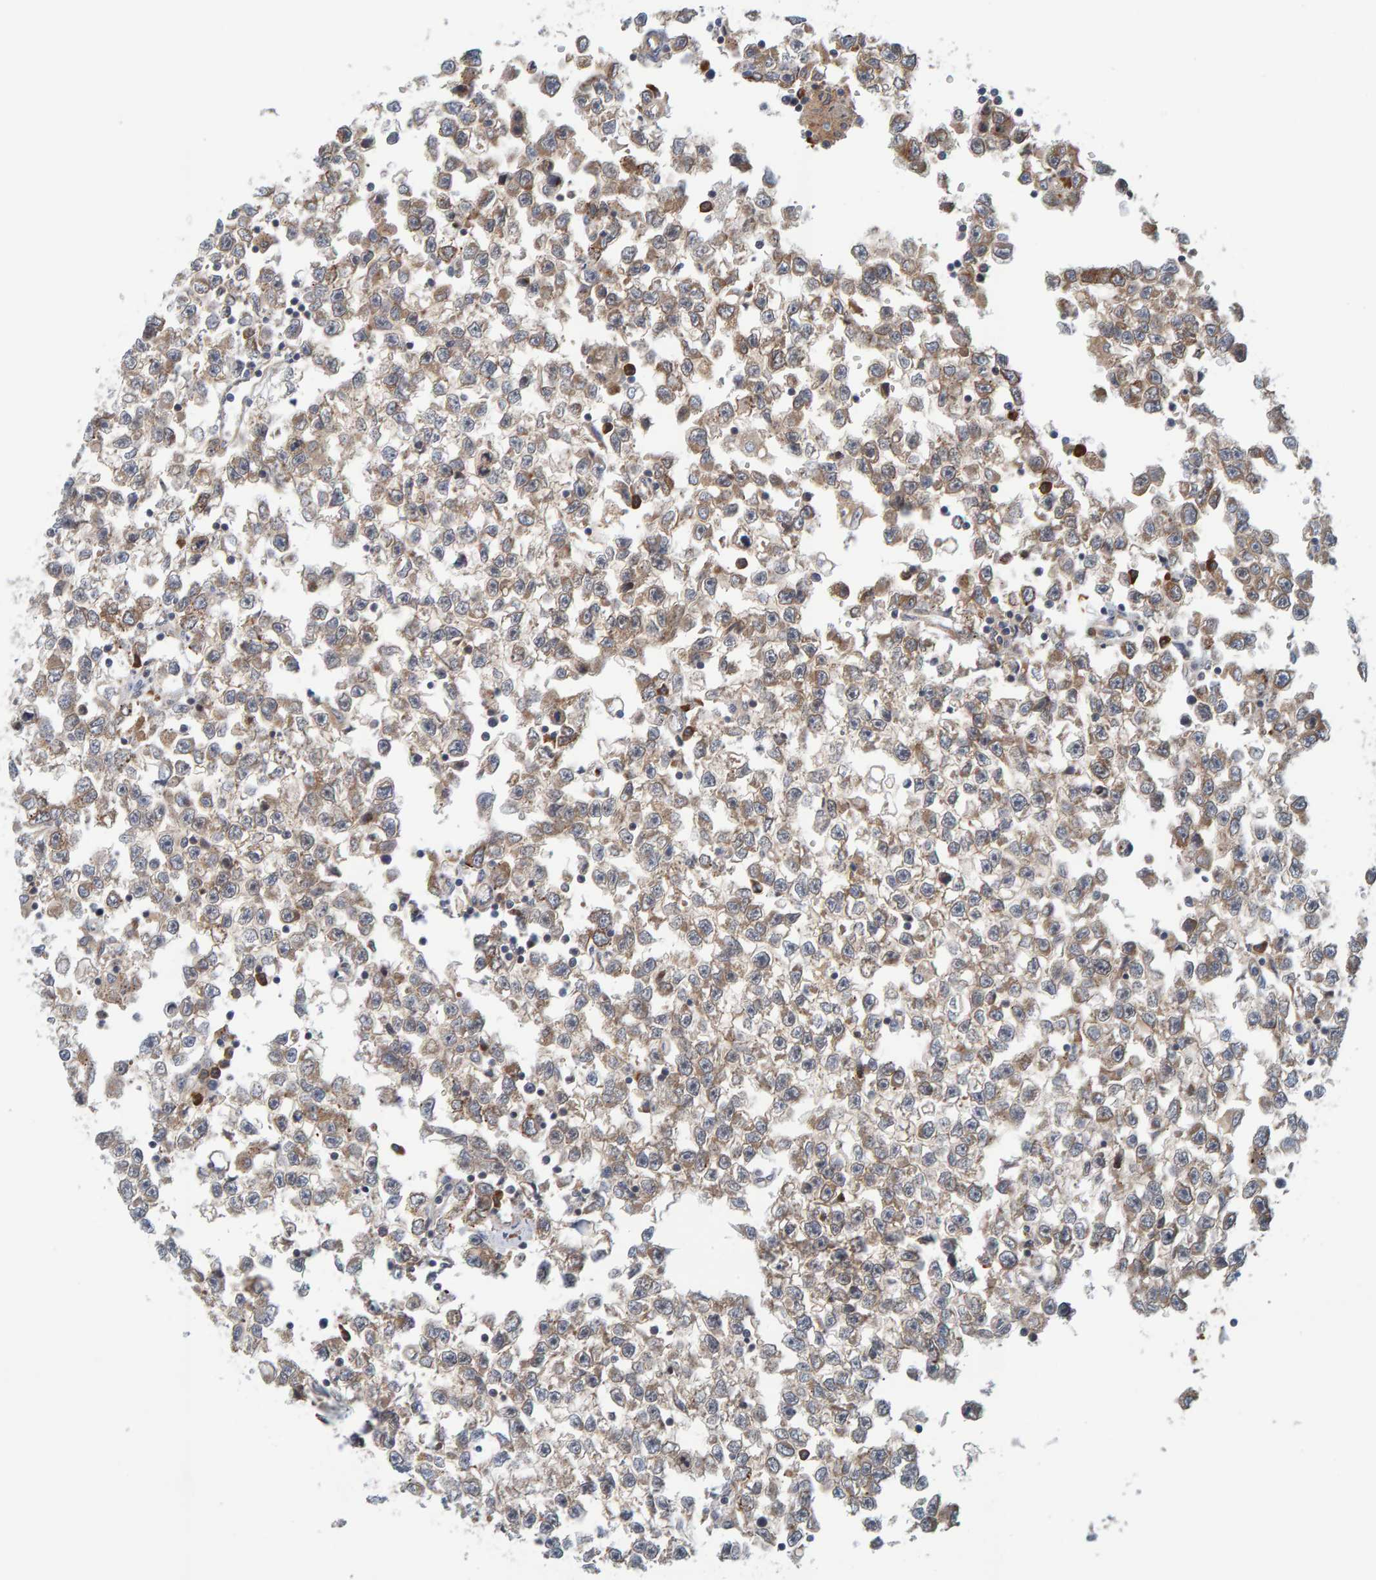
{"staining": {"intensity": "moderate", "quantity": "25%-75%", "location": "cytoplasmic/membranous"}, "tissue": "testis cancer", "cell_type": "Tumor cells", "image_type": "cancer", "snomed": [{"axis": "morphology", "description": "Seminoma, NOS"}, {"axis": "morphology", "description": "Carcinoma, Embryonal, NOS"}, {"axis": "topography", "description": "Testis"}], "caption": "This histopathology image demonstrates IHC staining of human seminoma (testis), with medium moderate cytoplasmic/membranous staining in approximately 25%-75% of tumor cells.", "gene": "BAIAP2", "patient": {"sex": "male", "age": 51}}